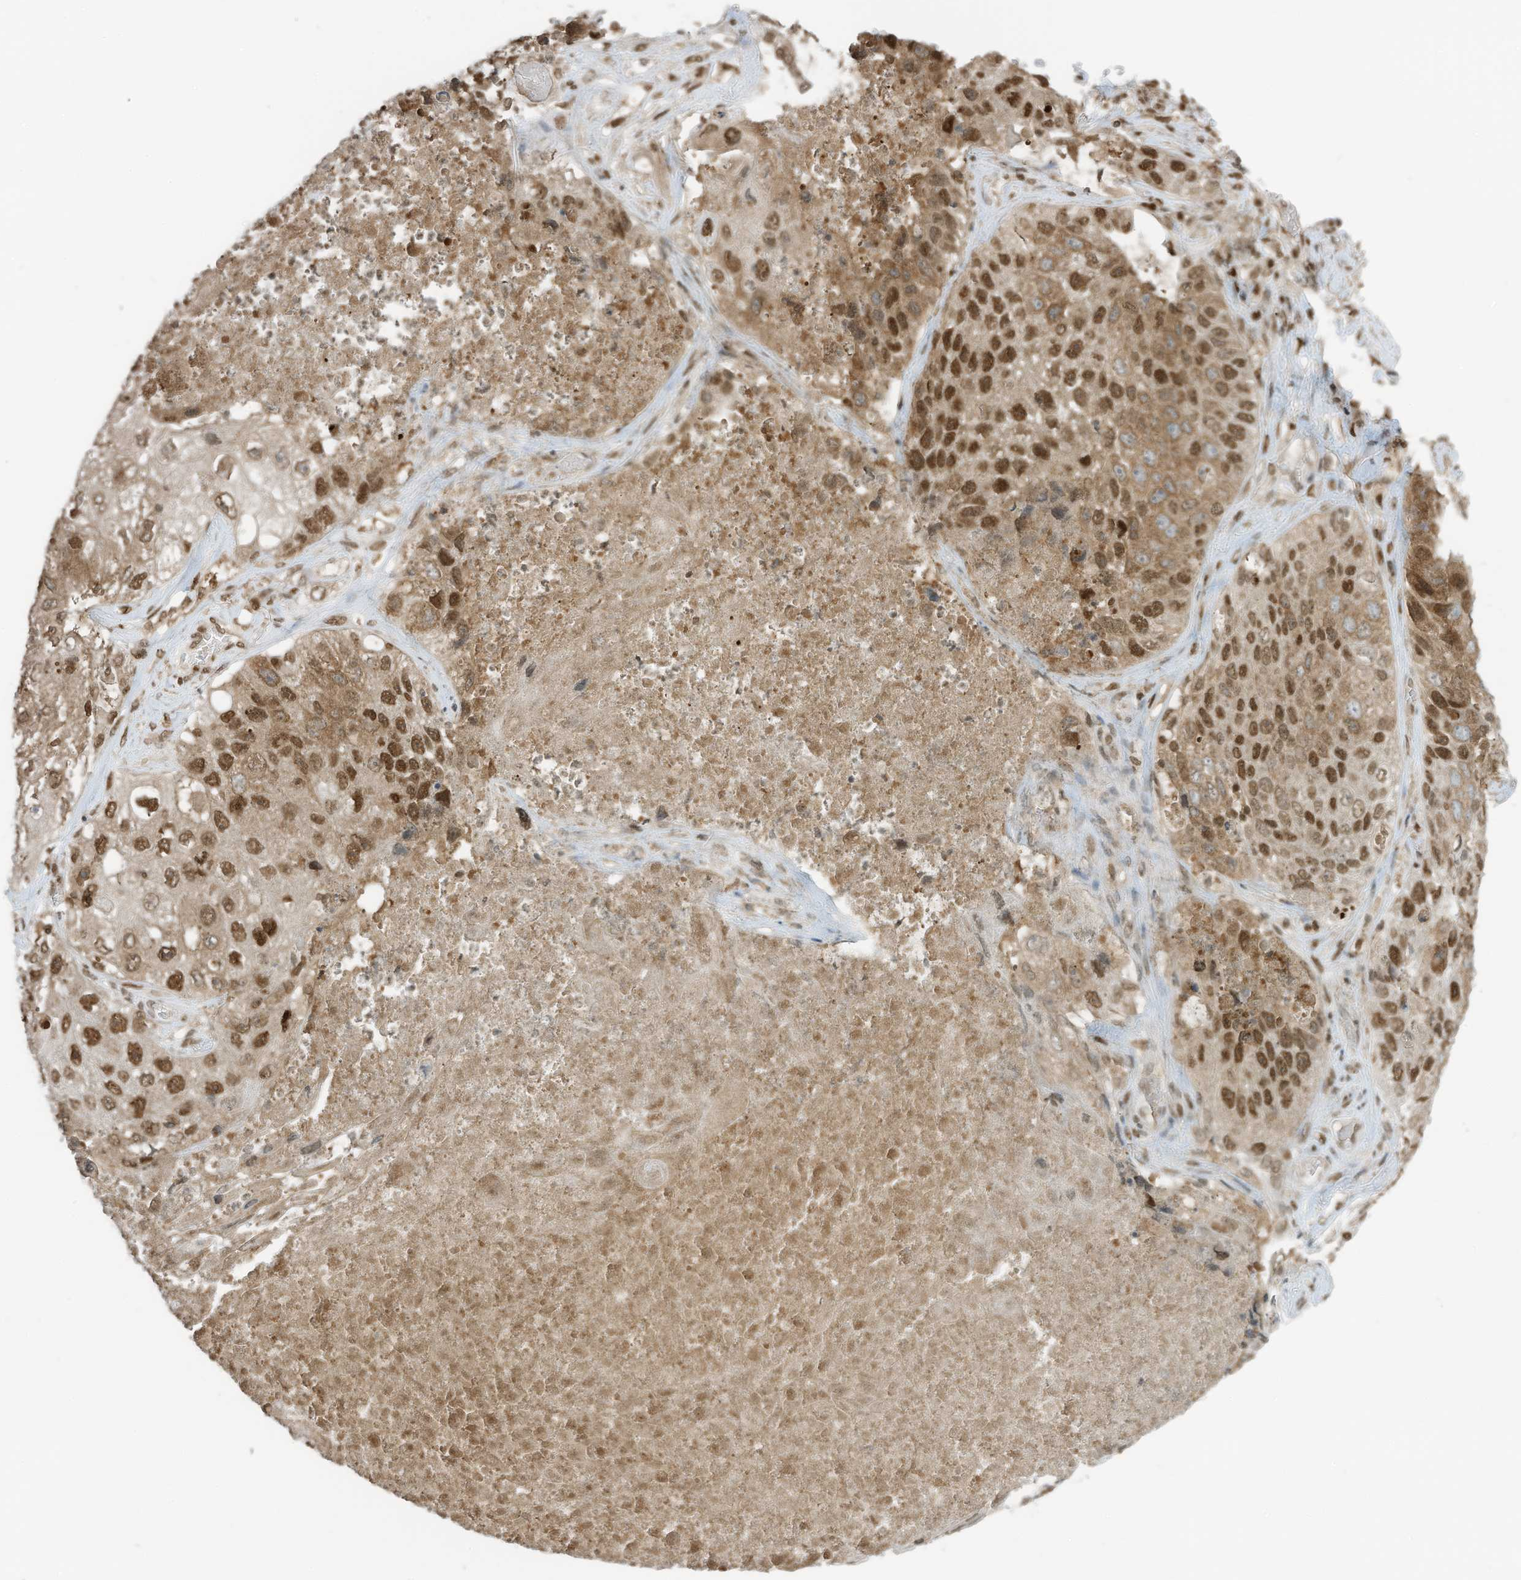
{"staining": {"intensity": "moderate", "quantity": ">75%", "location": "nuclear"}, "tissue": "lung cancer", "cell_type": "Tumor cells", "image_type": "cancer", "snomed": [{"axis": "morphology", "description": "Squamous cell carcinoma, NOS"}, {"axis": "topography", "description": "Lung"}], "caption": "High-magnification brightfield microscopy of squamous cell carcinoma (lung) stained with DAB (3,3'-diaminobenzidine) (brown) and counterstained with hematoxylin (blue). tumor cells exhibit moderate nuclear expression is identified in approximately>75% of cells. (Brightfield microscopy of DAB IHC at high magnification).", "gene": "KPNB1", "patient": {"sex": "male", "age": 61}}